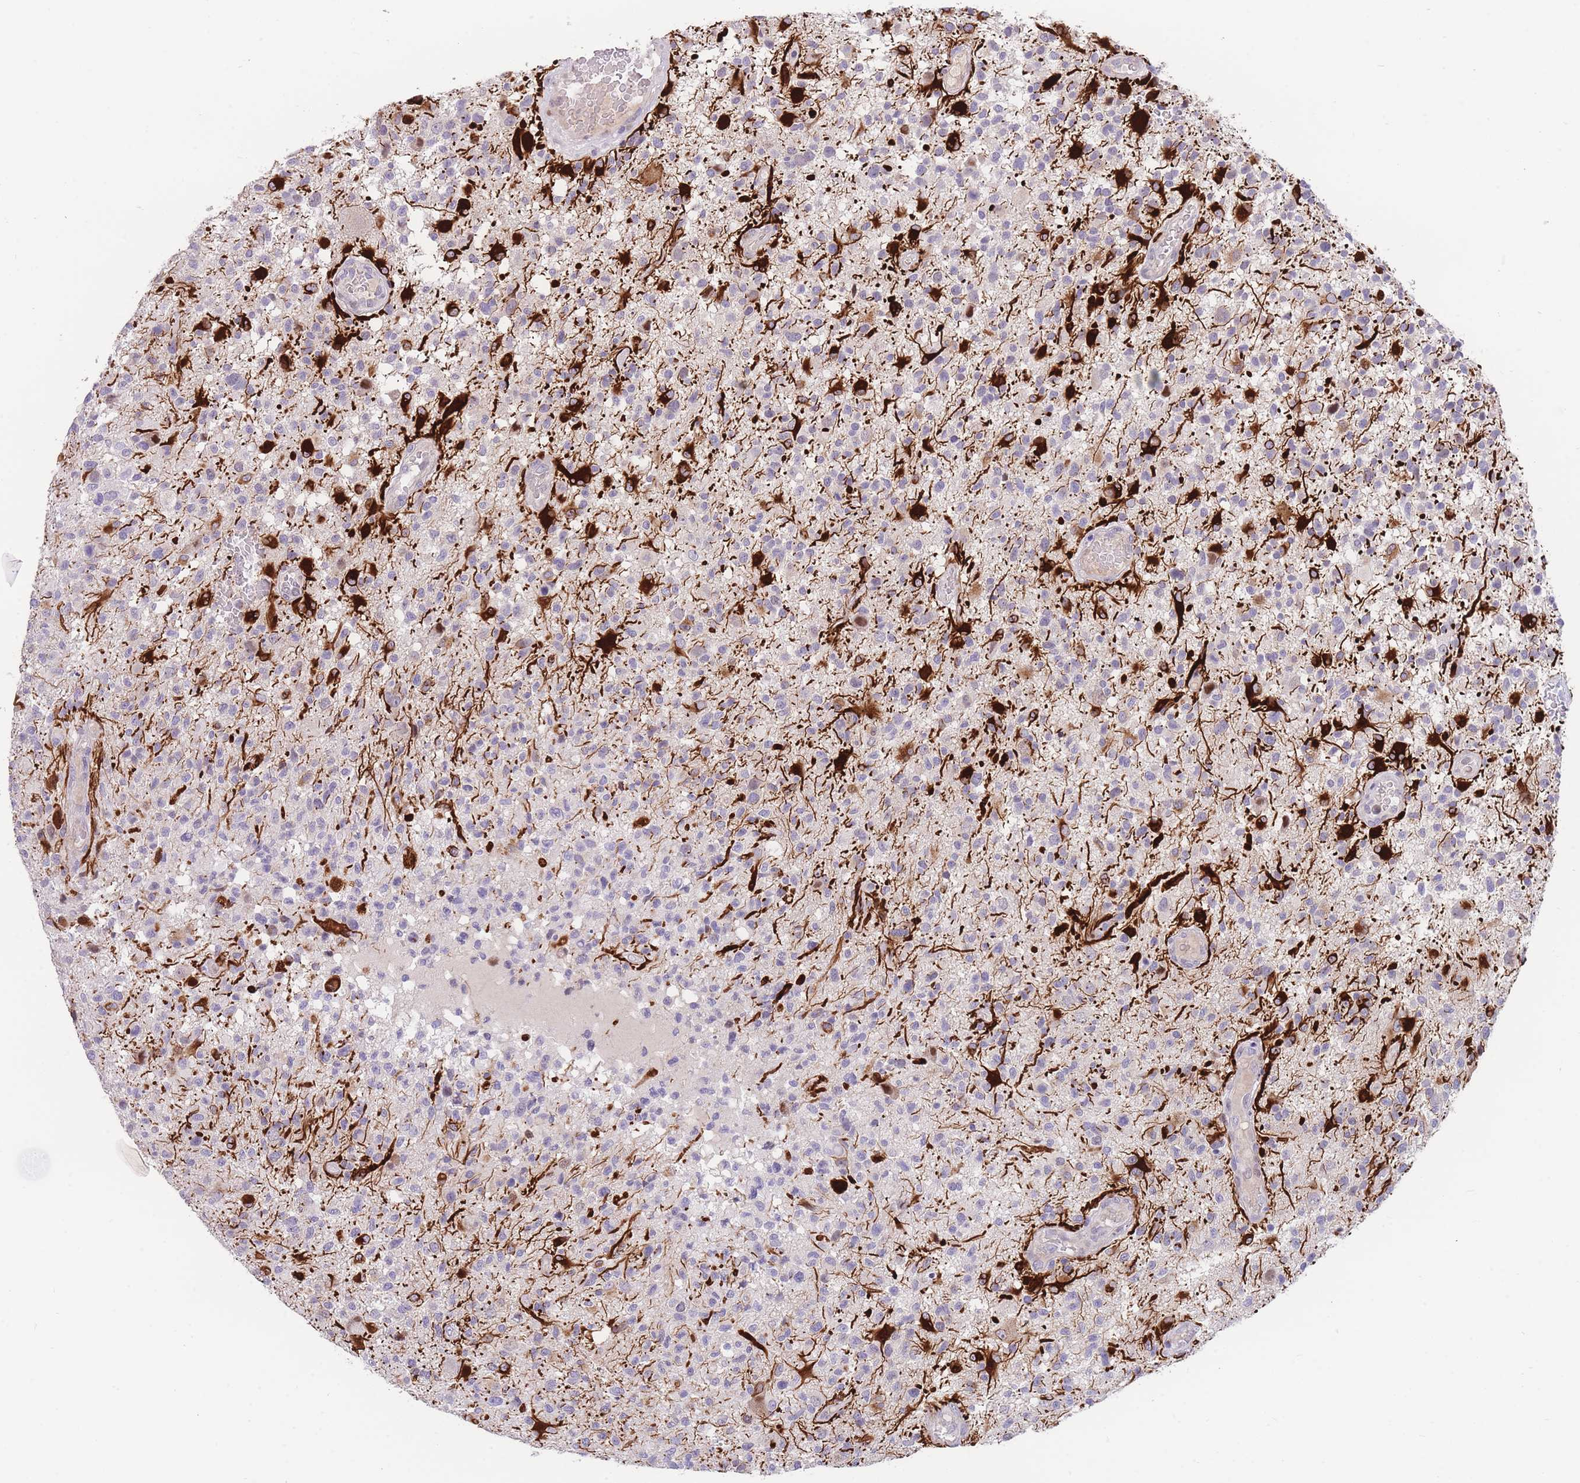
{"staining": {"intensity": "strong", "quantity": "<25%", "location": "cytoplasmic/membranous"}, "tissue": "glioma", "cell_type": "Tumor cells", "image_type": "cancer", "snomed": [{"axis": "morphology", "description": "Glioma, malignant, High grade"}, {"axis": "morphology", "description": "Glioblastoma, NOS"}, {"axis": "topography", "description": "Brain"}], "caption": "A high-resolution image shows immunohistochemistry staining of high-grade glioma (malignant), which displays strong cytoplasmic/membranous expression in about <25% of tumor cells.", "gene": "SHCBP1", "patient": {"sex": "male", "age": 60}}